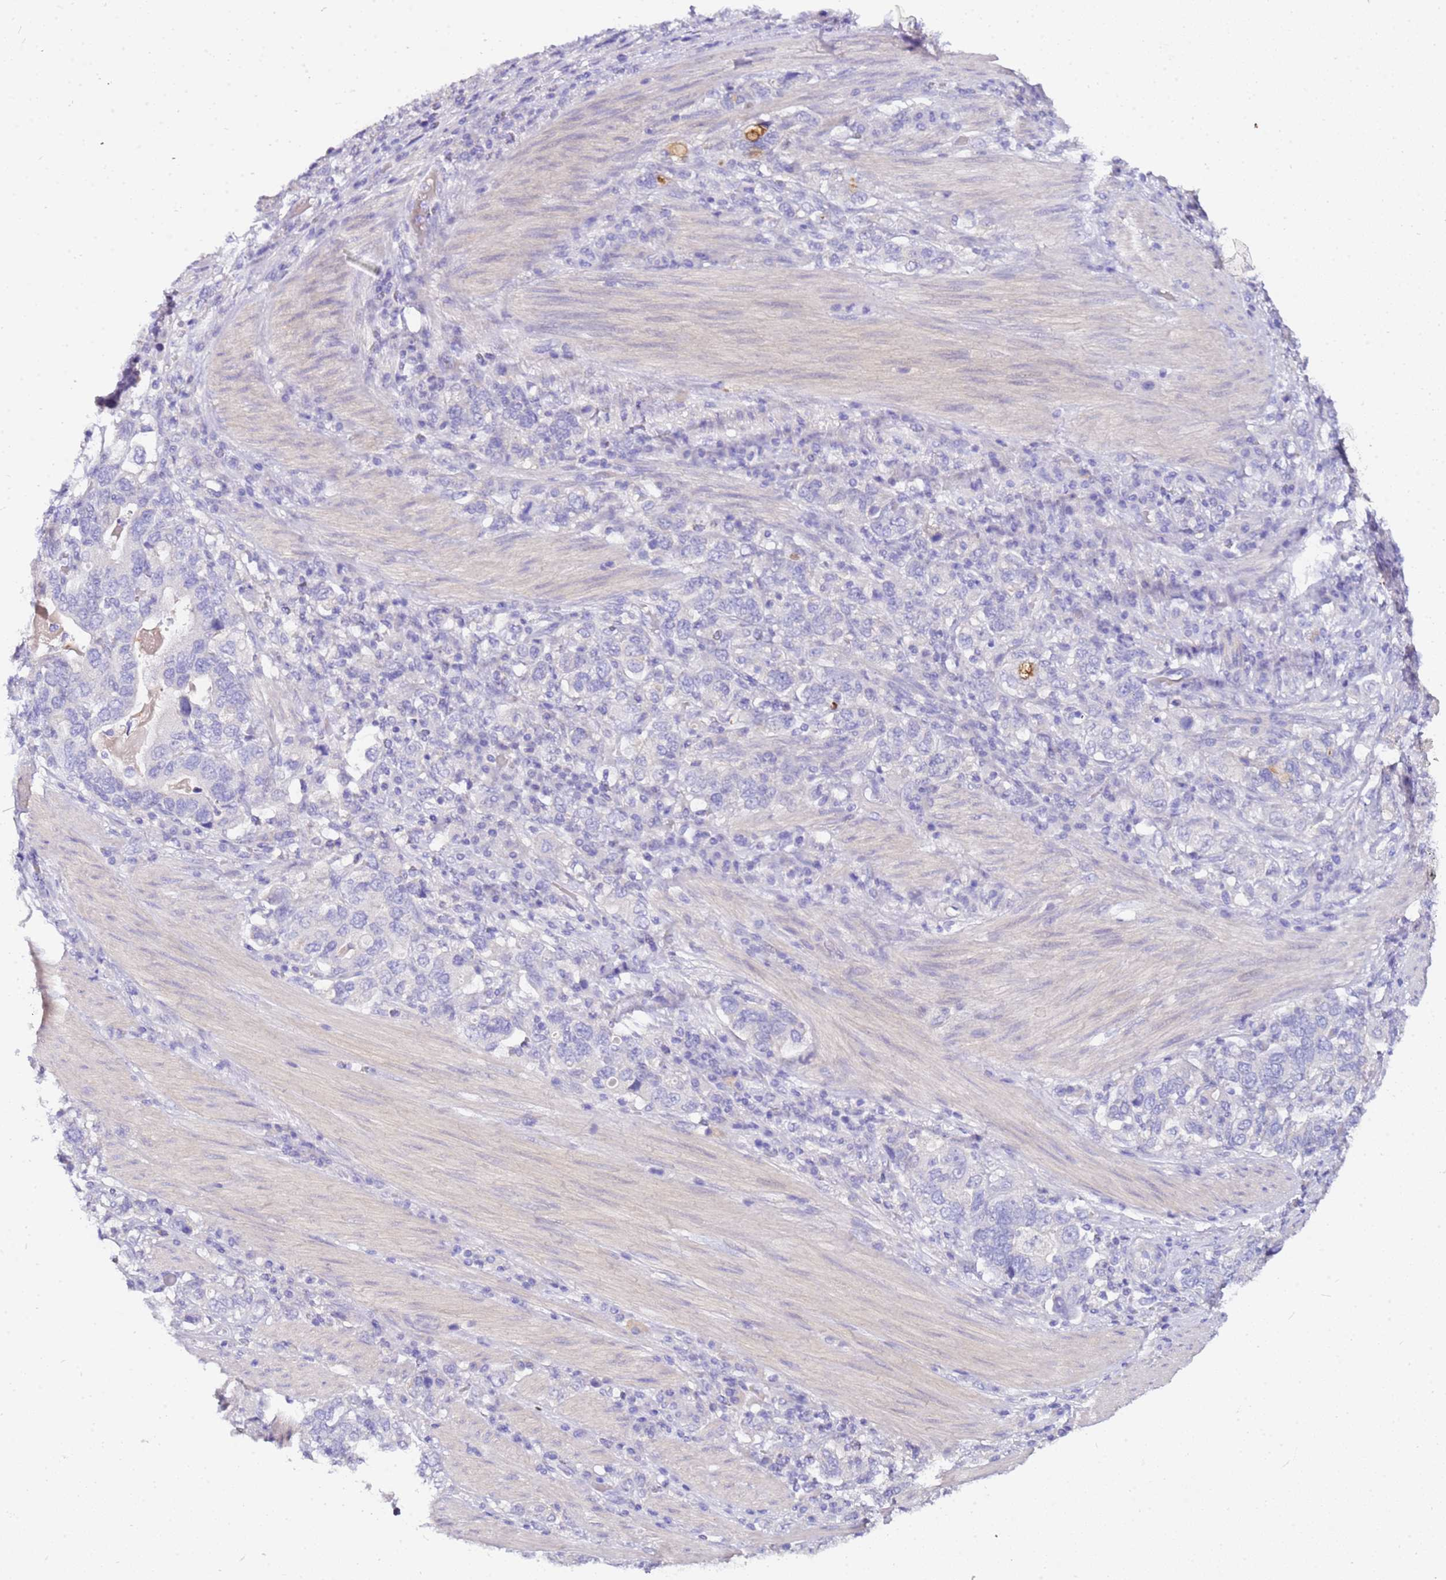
{"staining": {"intensity": "negative", "quantity": "none", "location": "none"}, "tissue": "stomach cancer", "cell_type": "Tumor cells", "image_type": "cancer", "snomed": [{"axis": "morphology", "description": "Adenocarcinoma, NOS"}, {"axis": "topography", "description": "Stomach, upper"}, {"axis": "topography", "description": "Stomach"}], "caption": "This is an immunohistochemistry (IHC) image of stomach cancer. There is no expression in tumor cells.", "gene": "DCDC2B", "patient": {"sex": "male", "age": 62}}